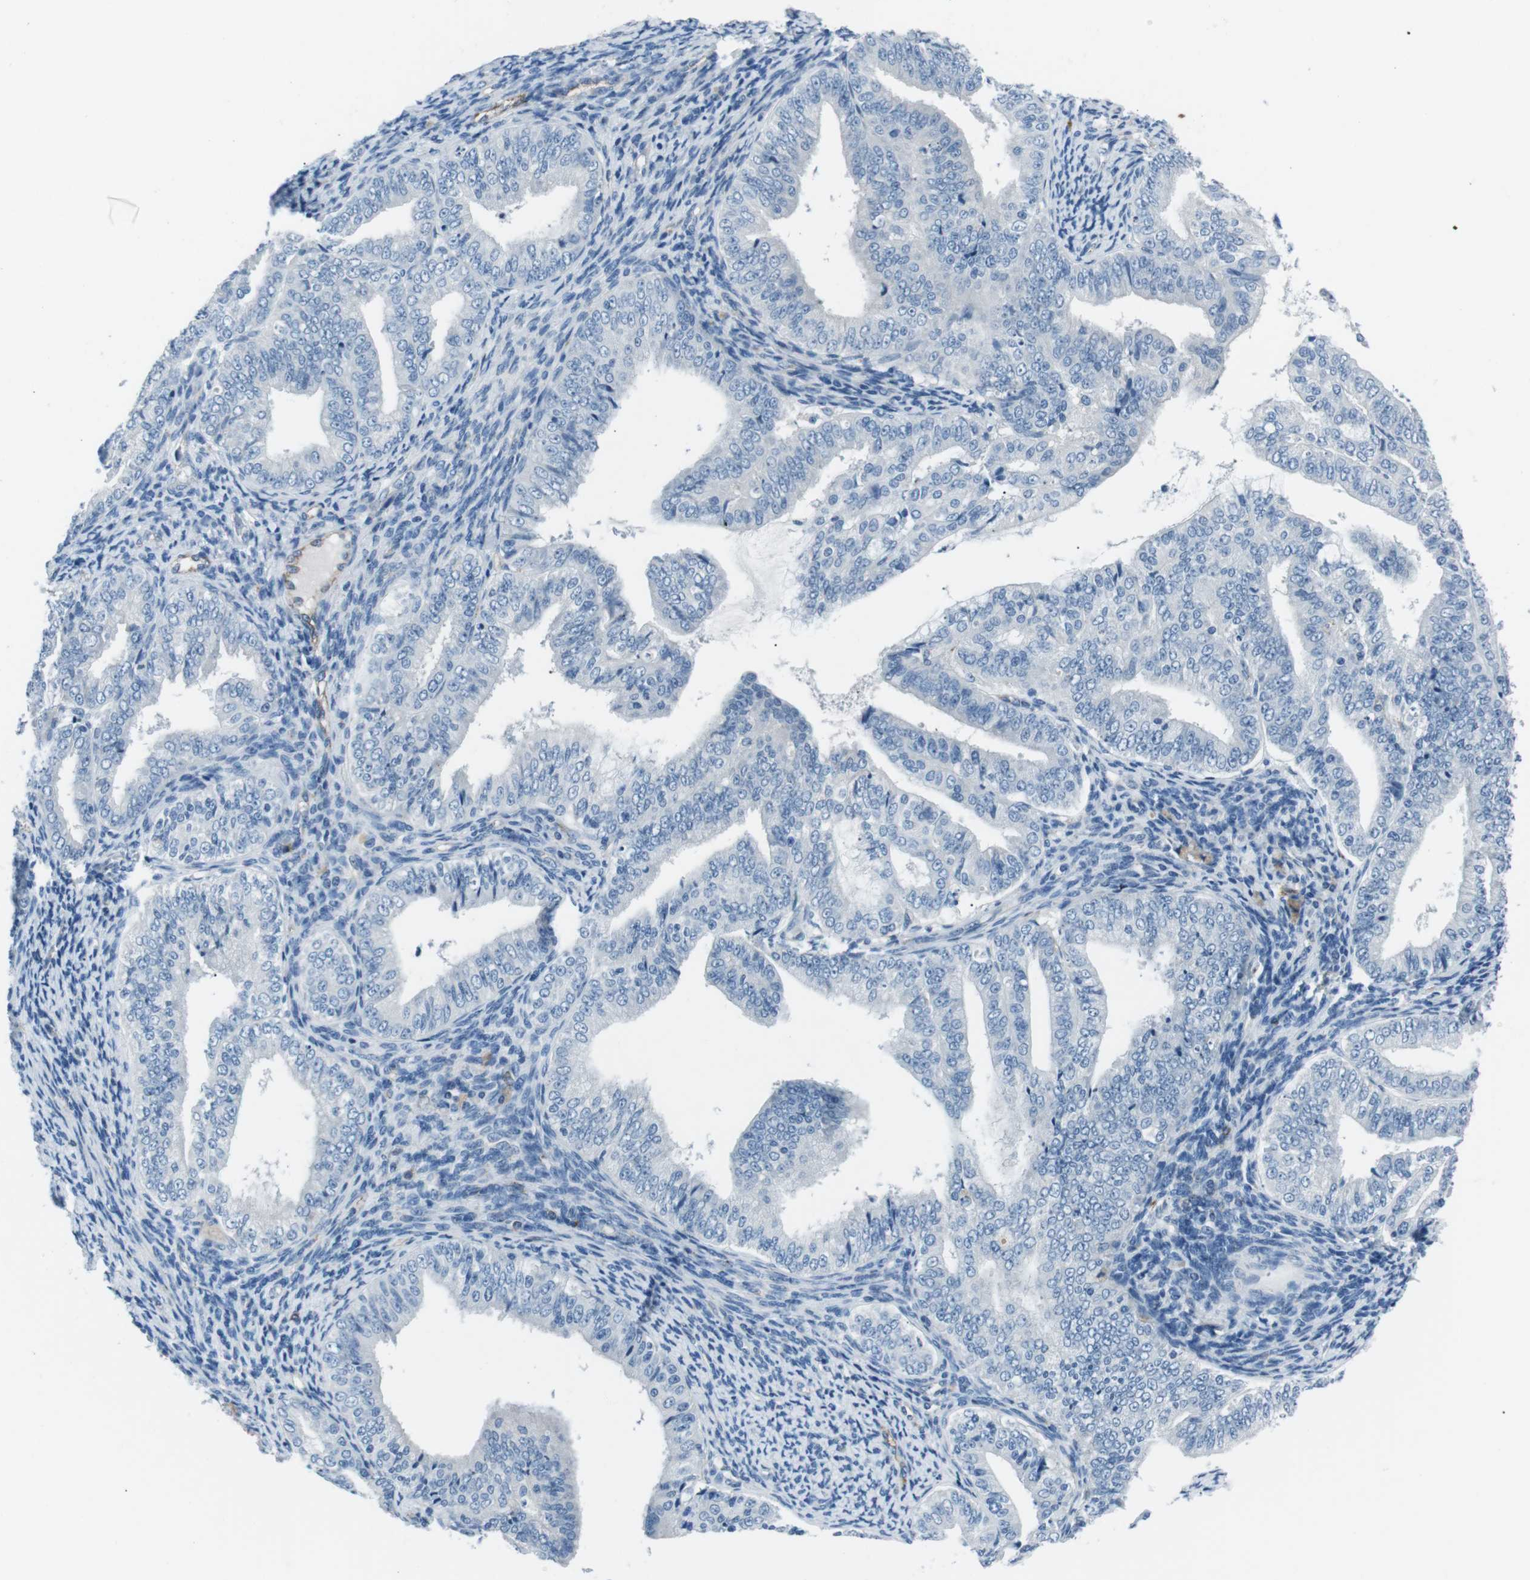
{"staining": {"intensity": "negative", "quantity": "none", "location": "none"}, "tissue": "endometrial cancer", "cell_type": "Tumor cells", "image_type": "cancer", "snomed": [{"axis": "morphology", "description": "Adenocarcinoma, NOS"}, {"axis": "topography", "description": "Endometrium"}], "caption": "An image of endometrial cancer stained for a protein reveals no brown staining in tumor cells.", "gene": "CSF2RA", "patient": {"sex": "female", "age": 63}}